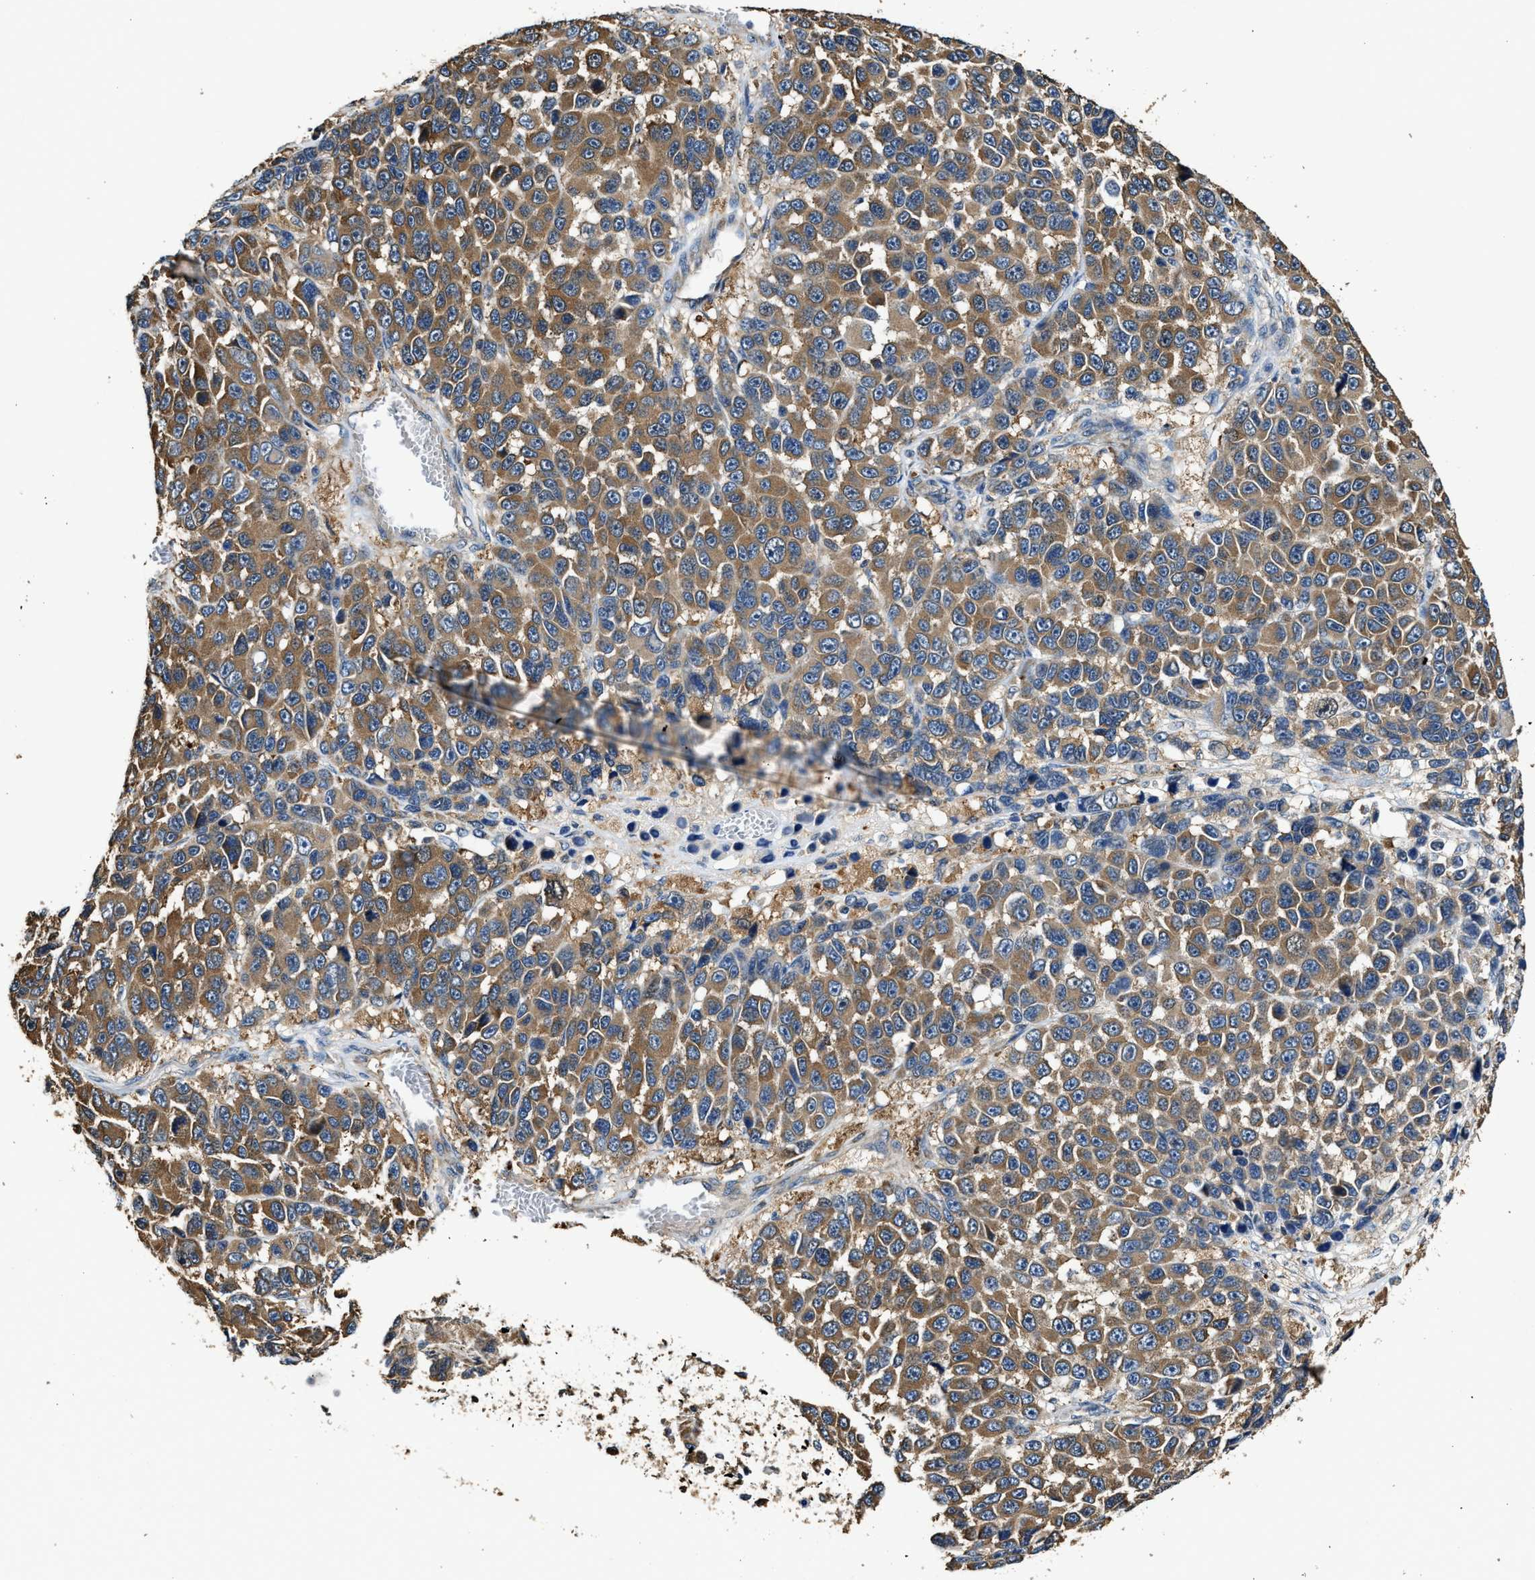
{"staining": {"intensity": "moderate", "quantity": ">75%", "location": "cytoplasmic/membranous"}, "tissue": "melanoma", "cell_type": "Tumor cells", "image_type": "cancer", "snomed": [{"axis": "morphology", "description": "Malignant melanoma, NOS"}, {"axis": "topography", "description": "Skin"}], "caption": "IHC photomicrograph of human melanoma stained for a protein (brown), which shows medium levels of moderate cytoplasmic/membranous staining in about >75% of tumor cells.", "gene": "GFRA3", "patient": {"sex": "male", "age": 53}}